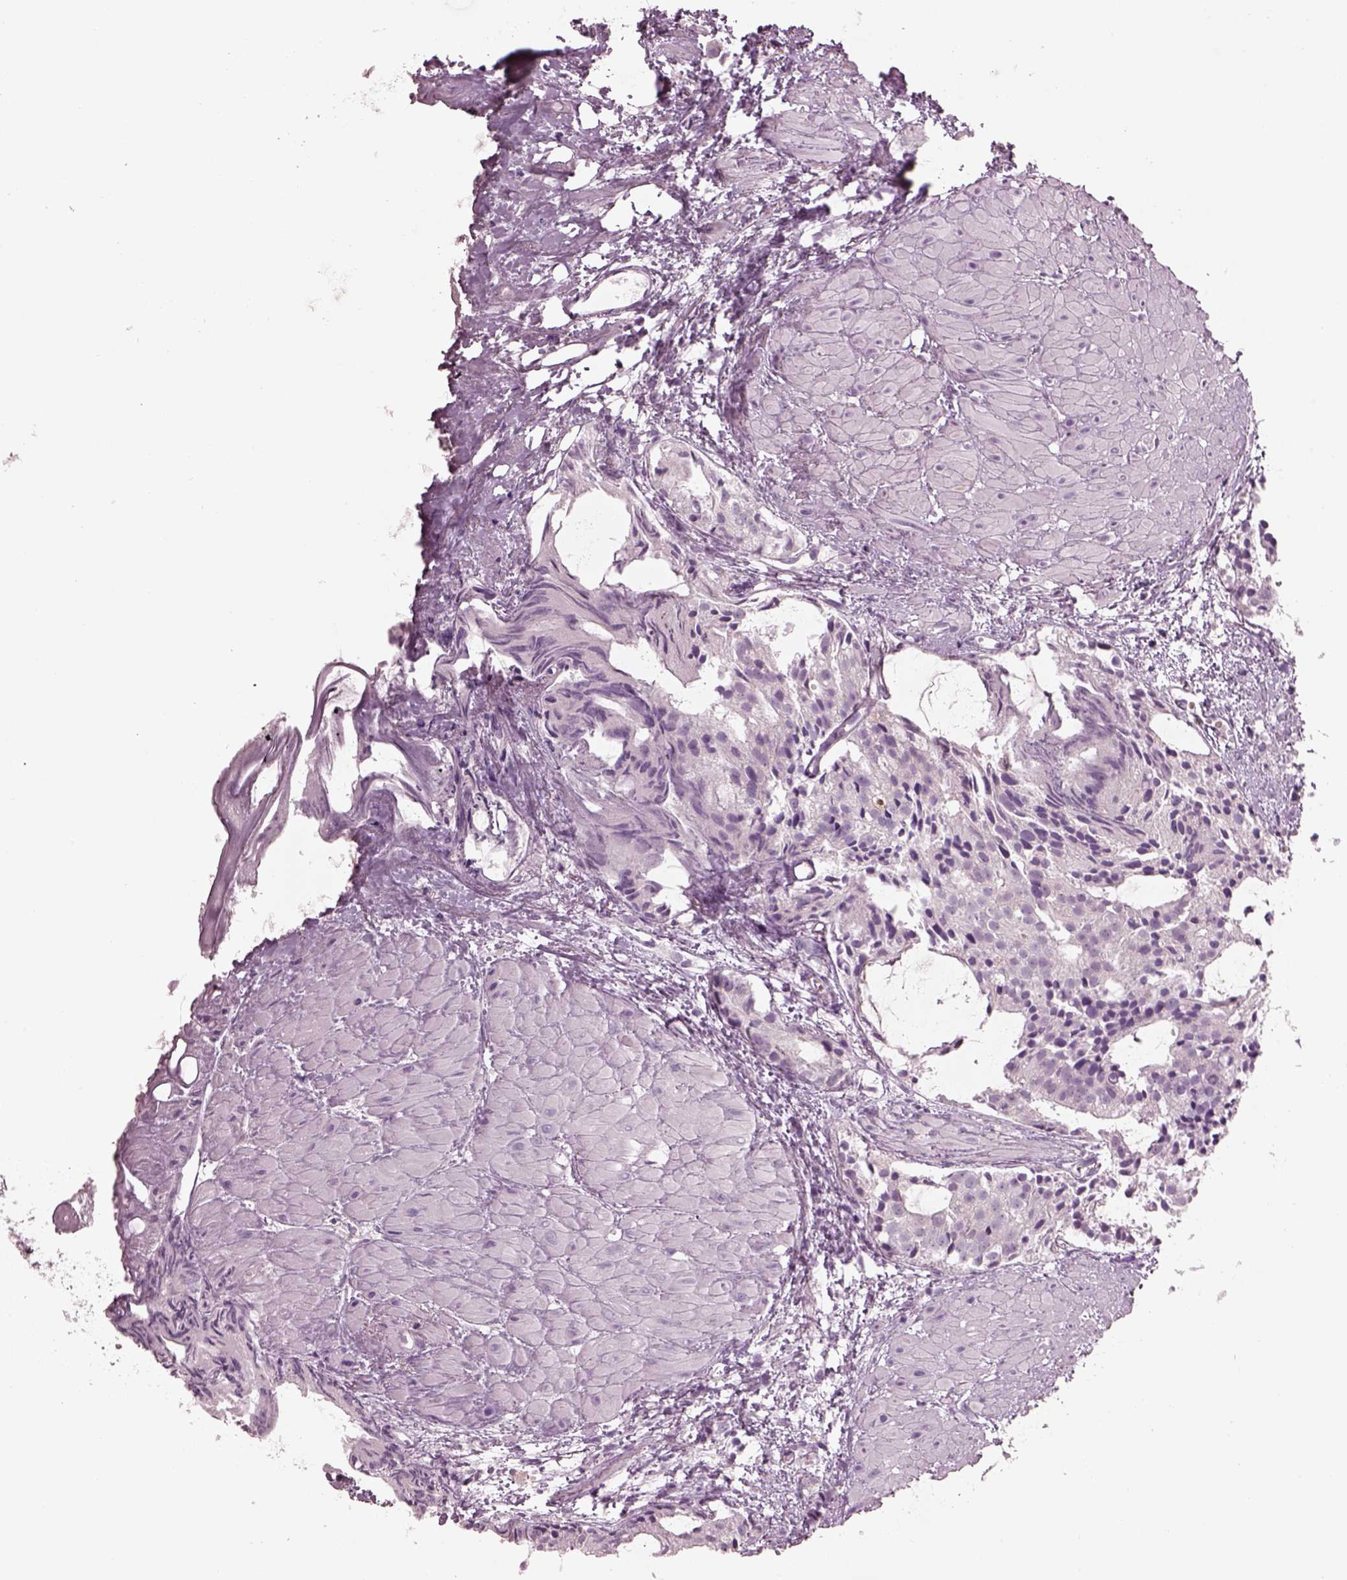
{"staining": {"intensity": "negative", "quantity": "none", "location": "none"}, "tissue": "prostate cancer", "cell_type": "Tumor cells", "image_type": "cancer", "snomed": [{"axis": "morphology", "description": "Adenocarcinoma, High grade"}, {"axis": "topography", "description": "Prostate"}], "caption": "Immunohistochemistry (IHC) of prostate cancer displays no staining in tumor cells.", "gene": "CACNG4", "patient": {"sex": "male", "age": 79}}